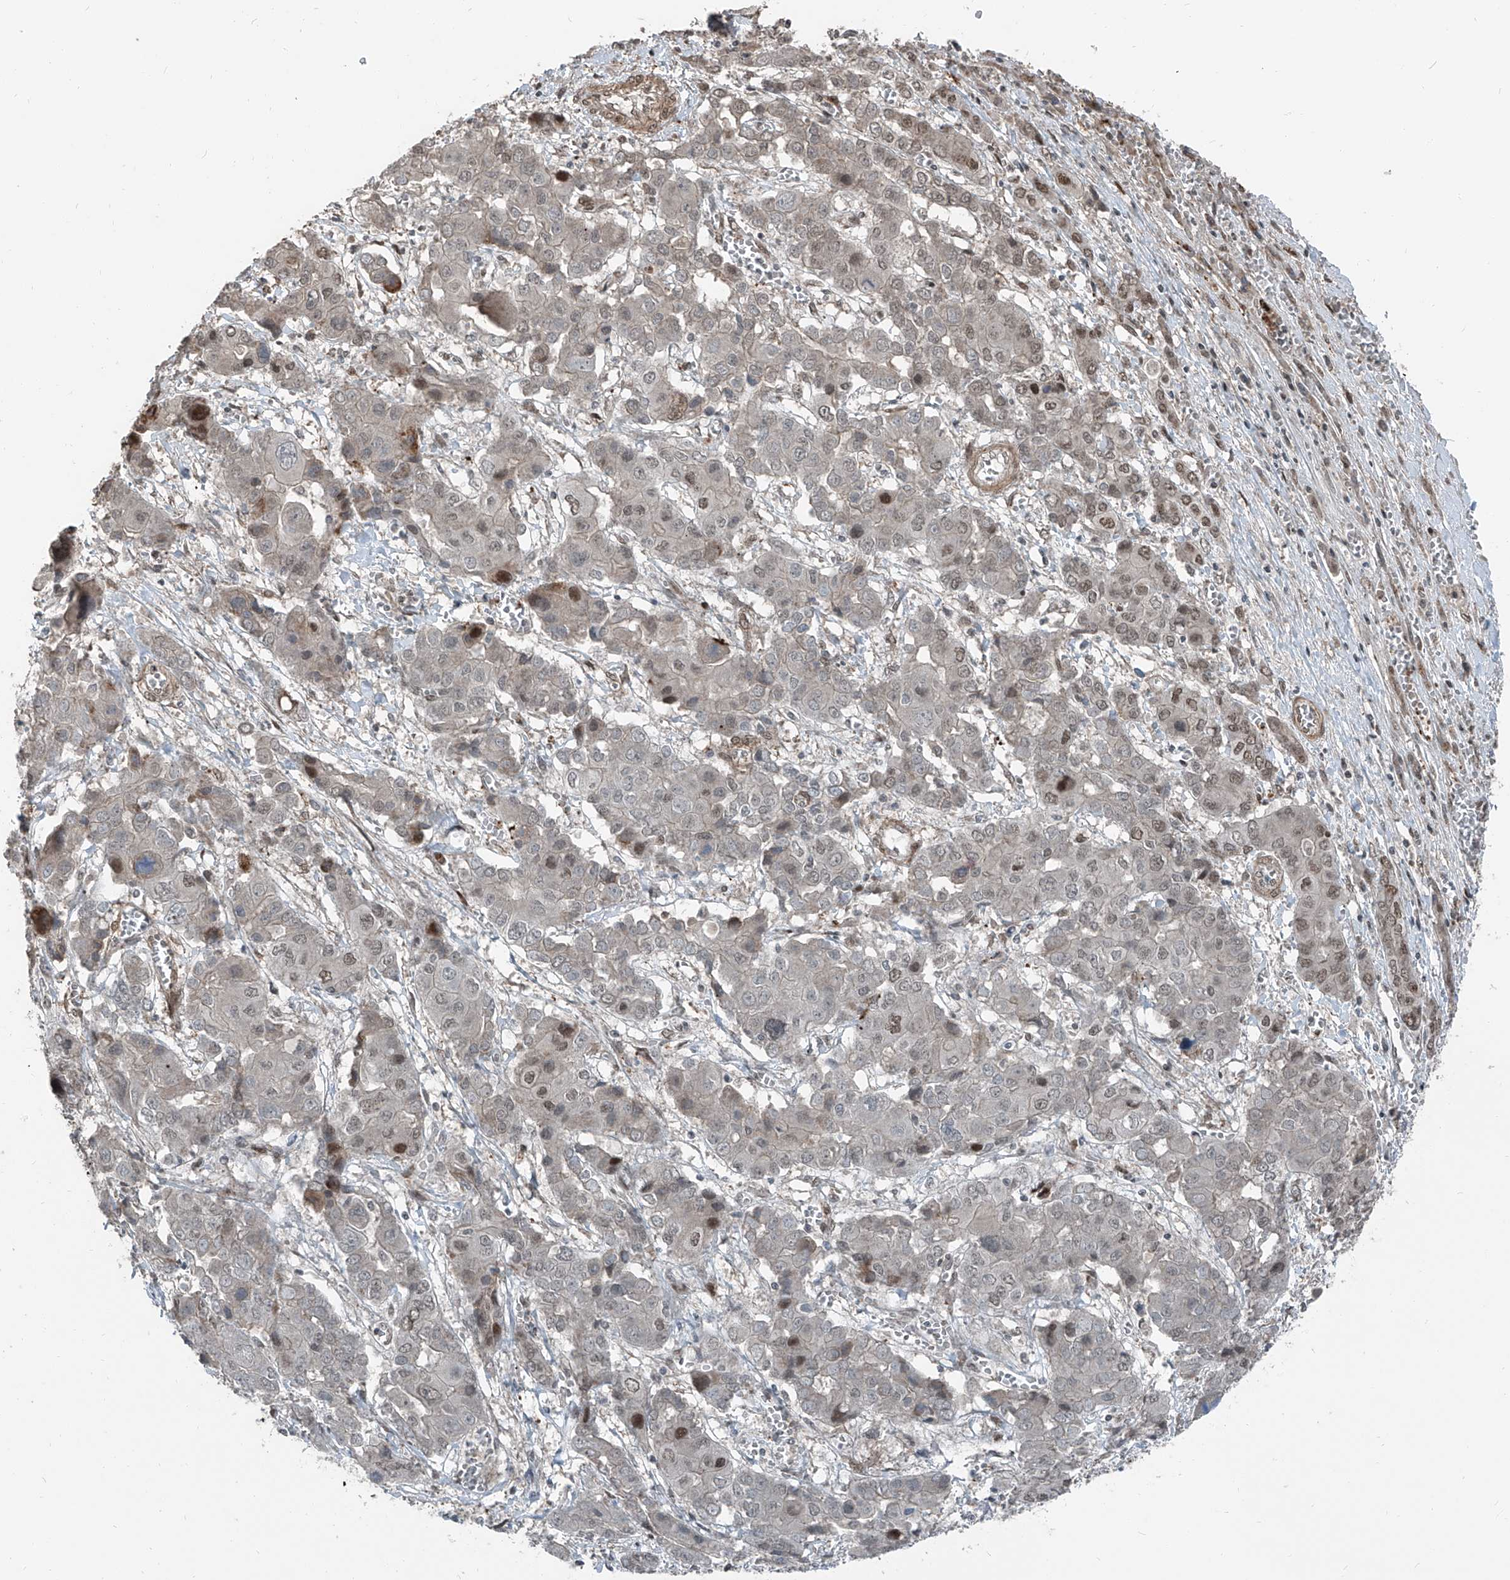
{"staining": {"intensity": "moderate", "quantity": "<25%", "location": "nuclear"}, "tissue": "liver cancer", "cell_type": "Tumor cells", "image_type": "cancer", "snomed": [{"axis": "morphology", "description": "Cholangiocarcinoma"}, {"axis": "topography", "description": "Liver"}], "caption": "A photomicrograph showing moderate nuclear positivity in about <25% of tumor cells in cholangiocarcinoma (liver), as visualized by brown immunohistochemical staining.", "gene": "ZNF570", "patient": {"sex": "male", "age": 67}}